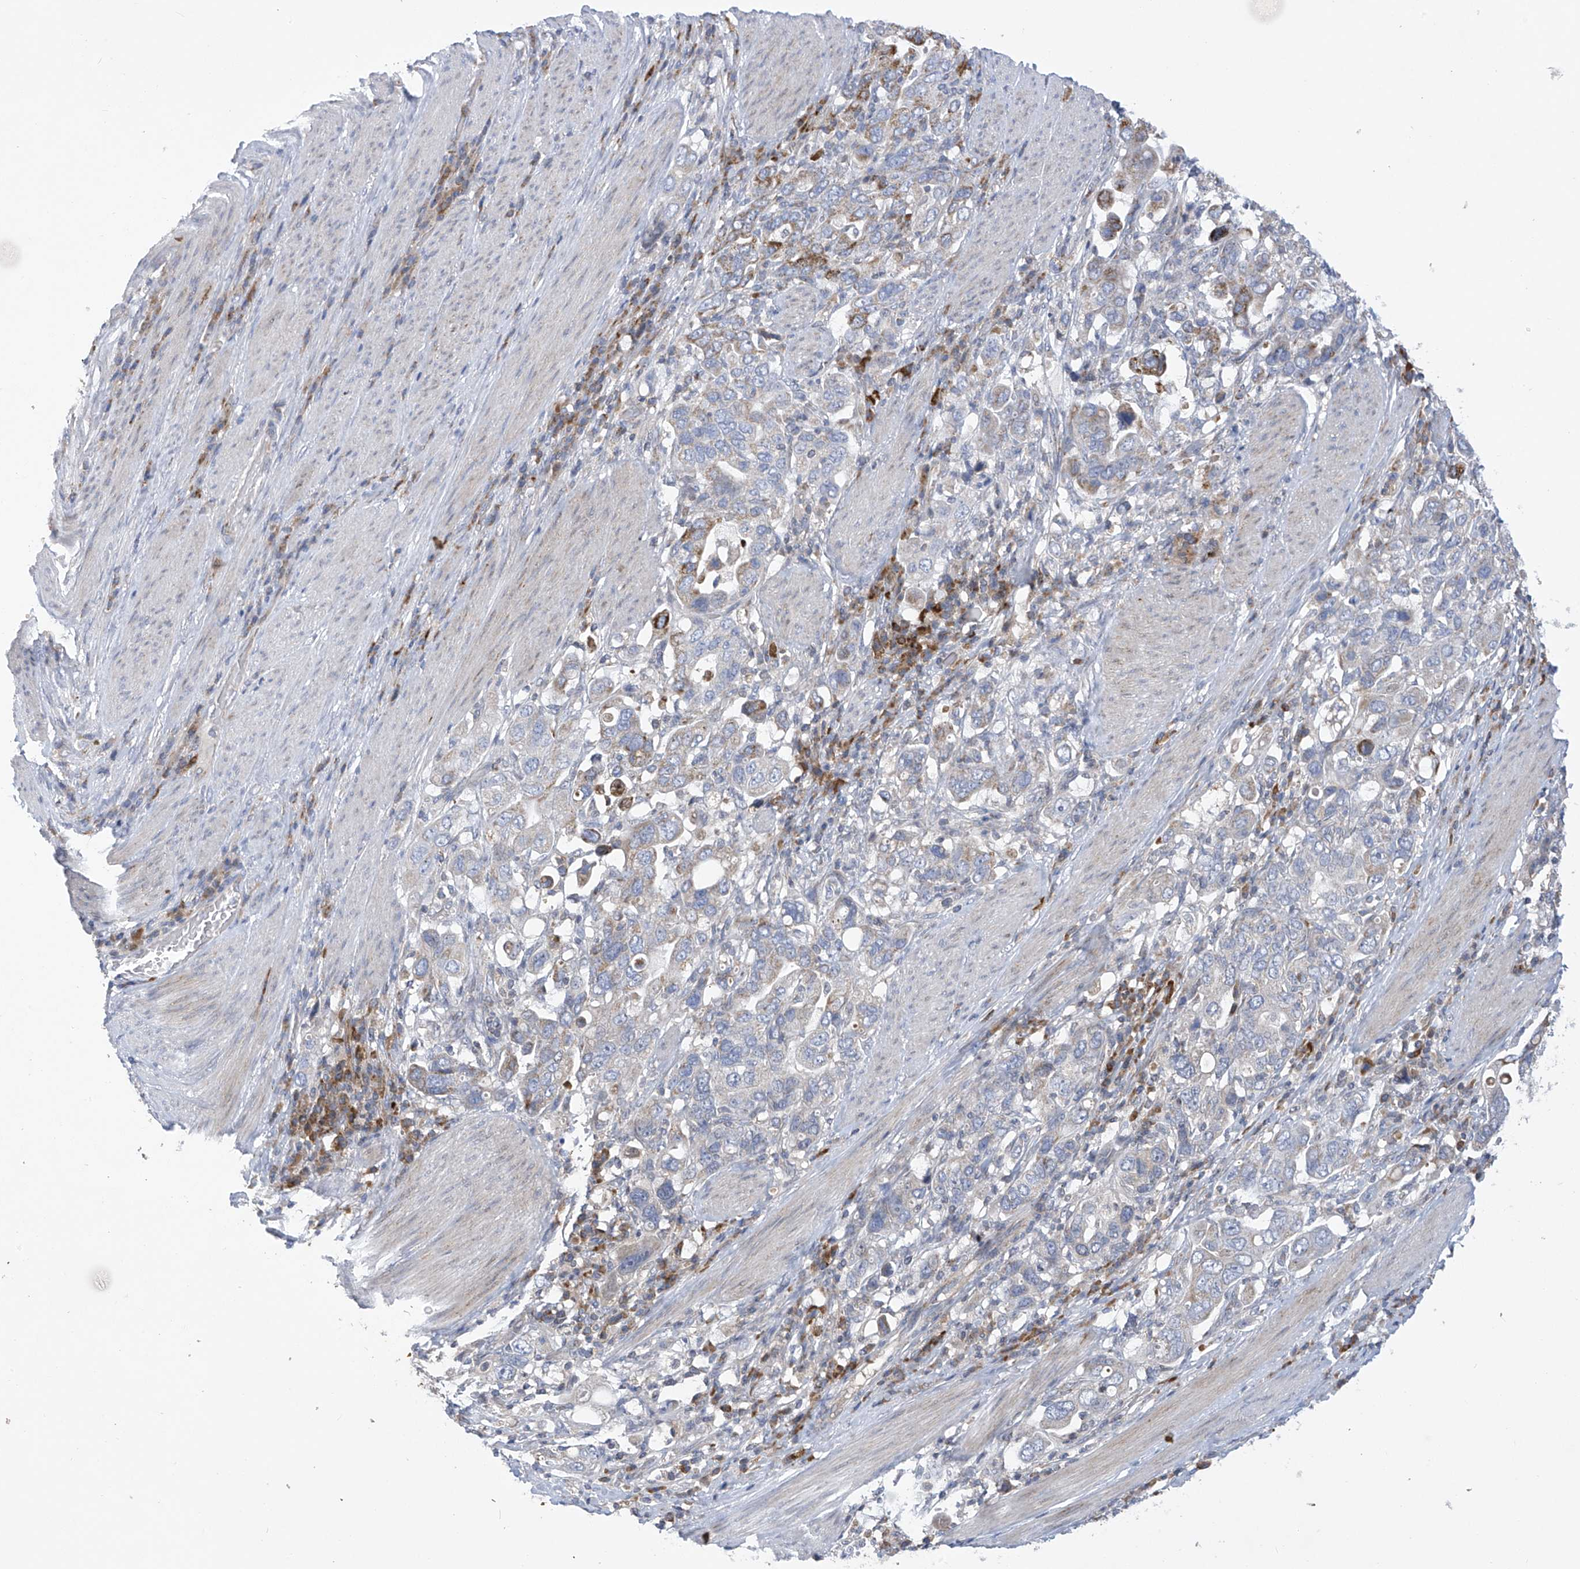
{"staining": {"intensity": "moderate", "quantity": "<25%", "location": "cytoplasmic/membranous"}, "tissue": "stomach cancer", "cell_type": "Tumor cells", "image_type": "cancer", "snomed": [{"axis": "morphology", "description": "Adenocarcinoma, NOS"}, {"axis": "topography", "description": "Stomach, upper"}], "caption": "This histopathology image reveals stomach cancer stained with immunohistochemistry (IHC) to label a protein in brown. The cytoplasmic/membranous of tumor cells show moderate positivity for the protein. Nuclei are counter-stained blue.", "gene": "SLCO4A1", "patient": {"sex": "male", "age": 62}}